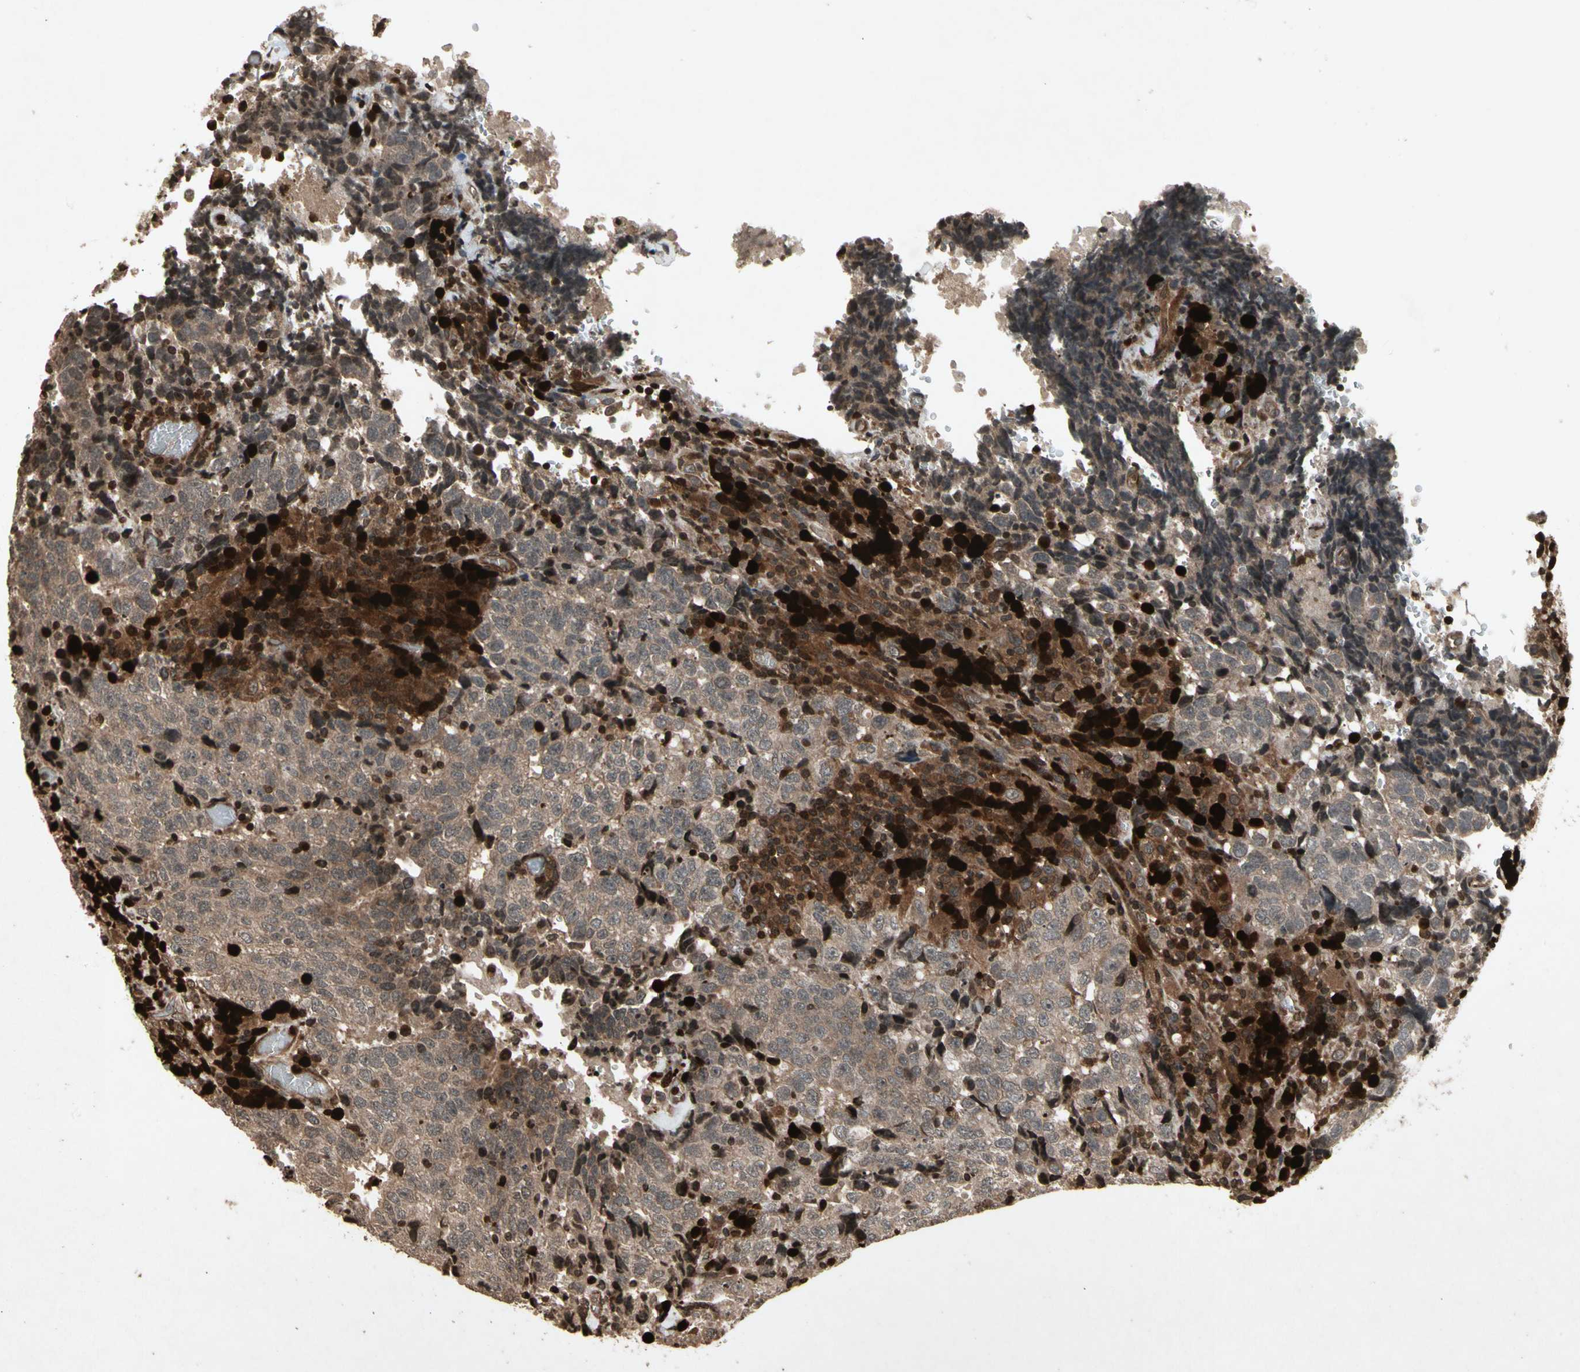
{"staining": {"intensity": "moderate", "quantity": ">75%", "location": "cytoplasmic/membranous"}, "tissue": "testis cancer", "cell_type": "Tumor cells", "image_type": "cancer", "snomed": [{"axis": "morphology", "description": "Necrosis, NOS"}, {"axis": "morphology", "description": "Carcinoma, Embryonal, NOS"}, {"axis": "topography", "description": "Testis"}], "caption": "Tumor cells show medium levels of moderate cytoplasmic/membranous staining in approximately >75% of cells in testis embryonal carcinoma.", "gene": "GLRX", "patient": {"sex": "male", "age": 19}}